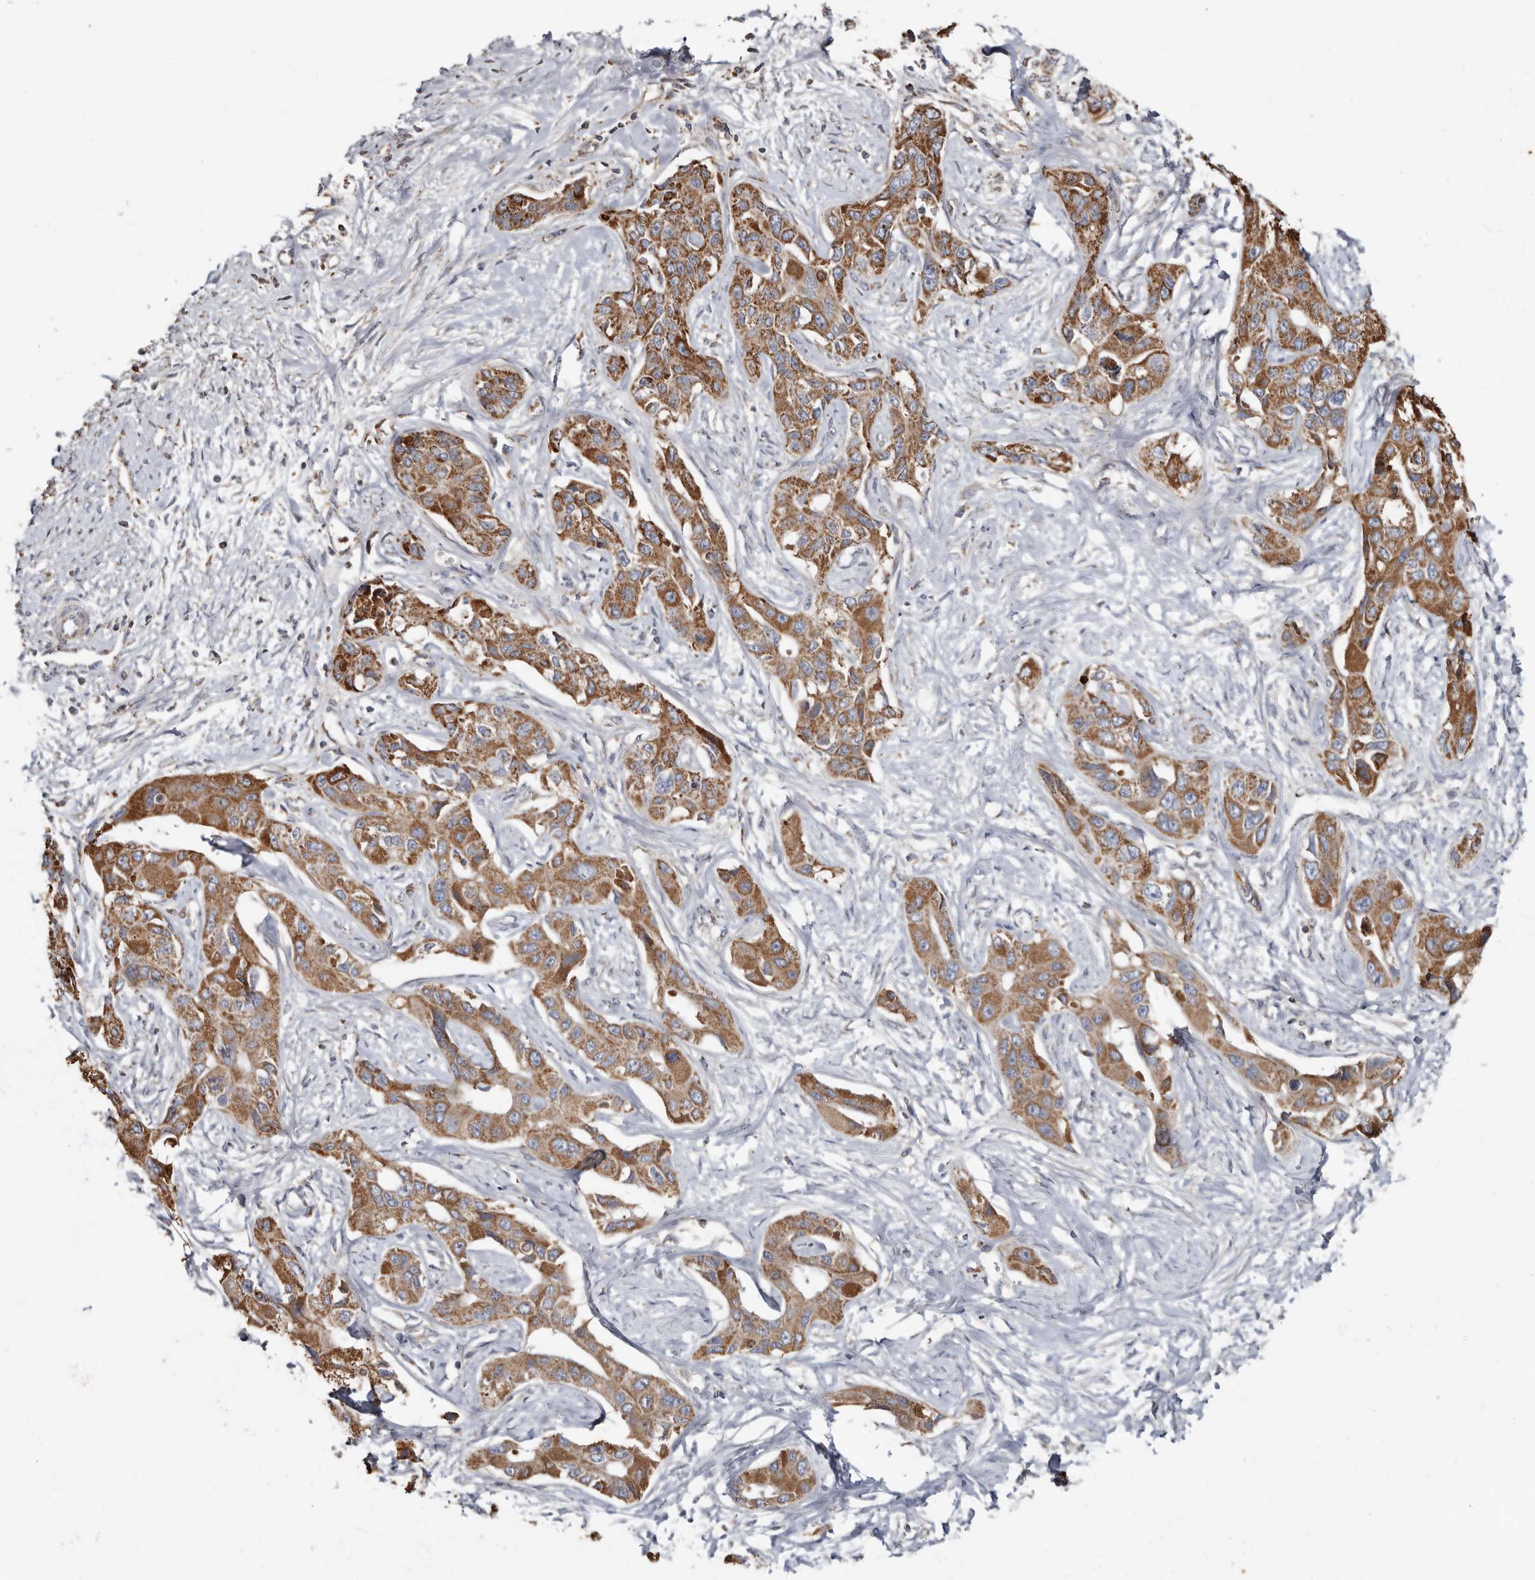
{"staining": {"intensity": "moderate", "quantity": ">75%", "location": "cytoplasmic/membranous"}, "tissue": "liver cancer", "cell_type": "Tumor cells", "image_type": "cancer", "snomed": [{"axis": "morphology", "description": "Cholangiocarcinoma"}, {"axis": "topography", "description": "Liver"}], "caption": "This photomicrograph displays liver cholangiocarcinoma stained with immunohistochemistry to label a protein in brown. The cytoplasmic/membranous of tumor cells show moderate positivity for the protein. Nuclei are counter-stained blue.", "gene": "KIF26B", "patient": {"sex": "male", "age": 59}}